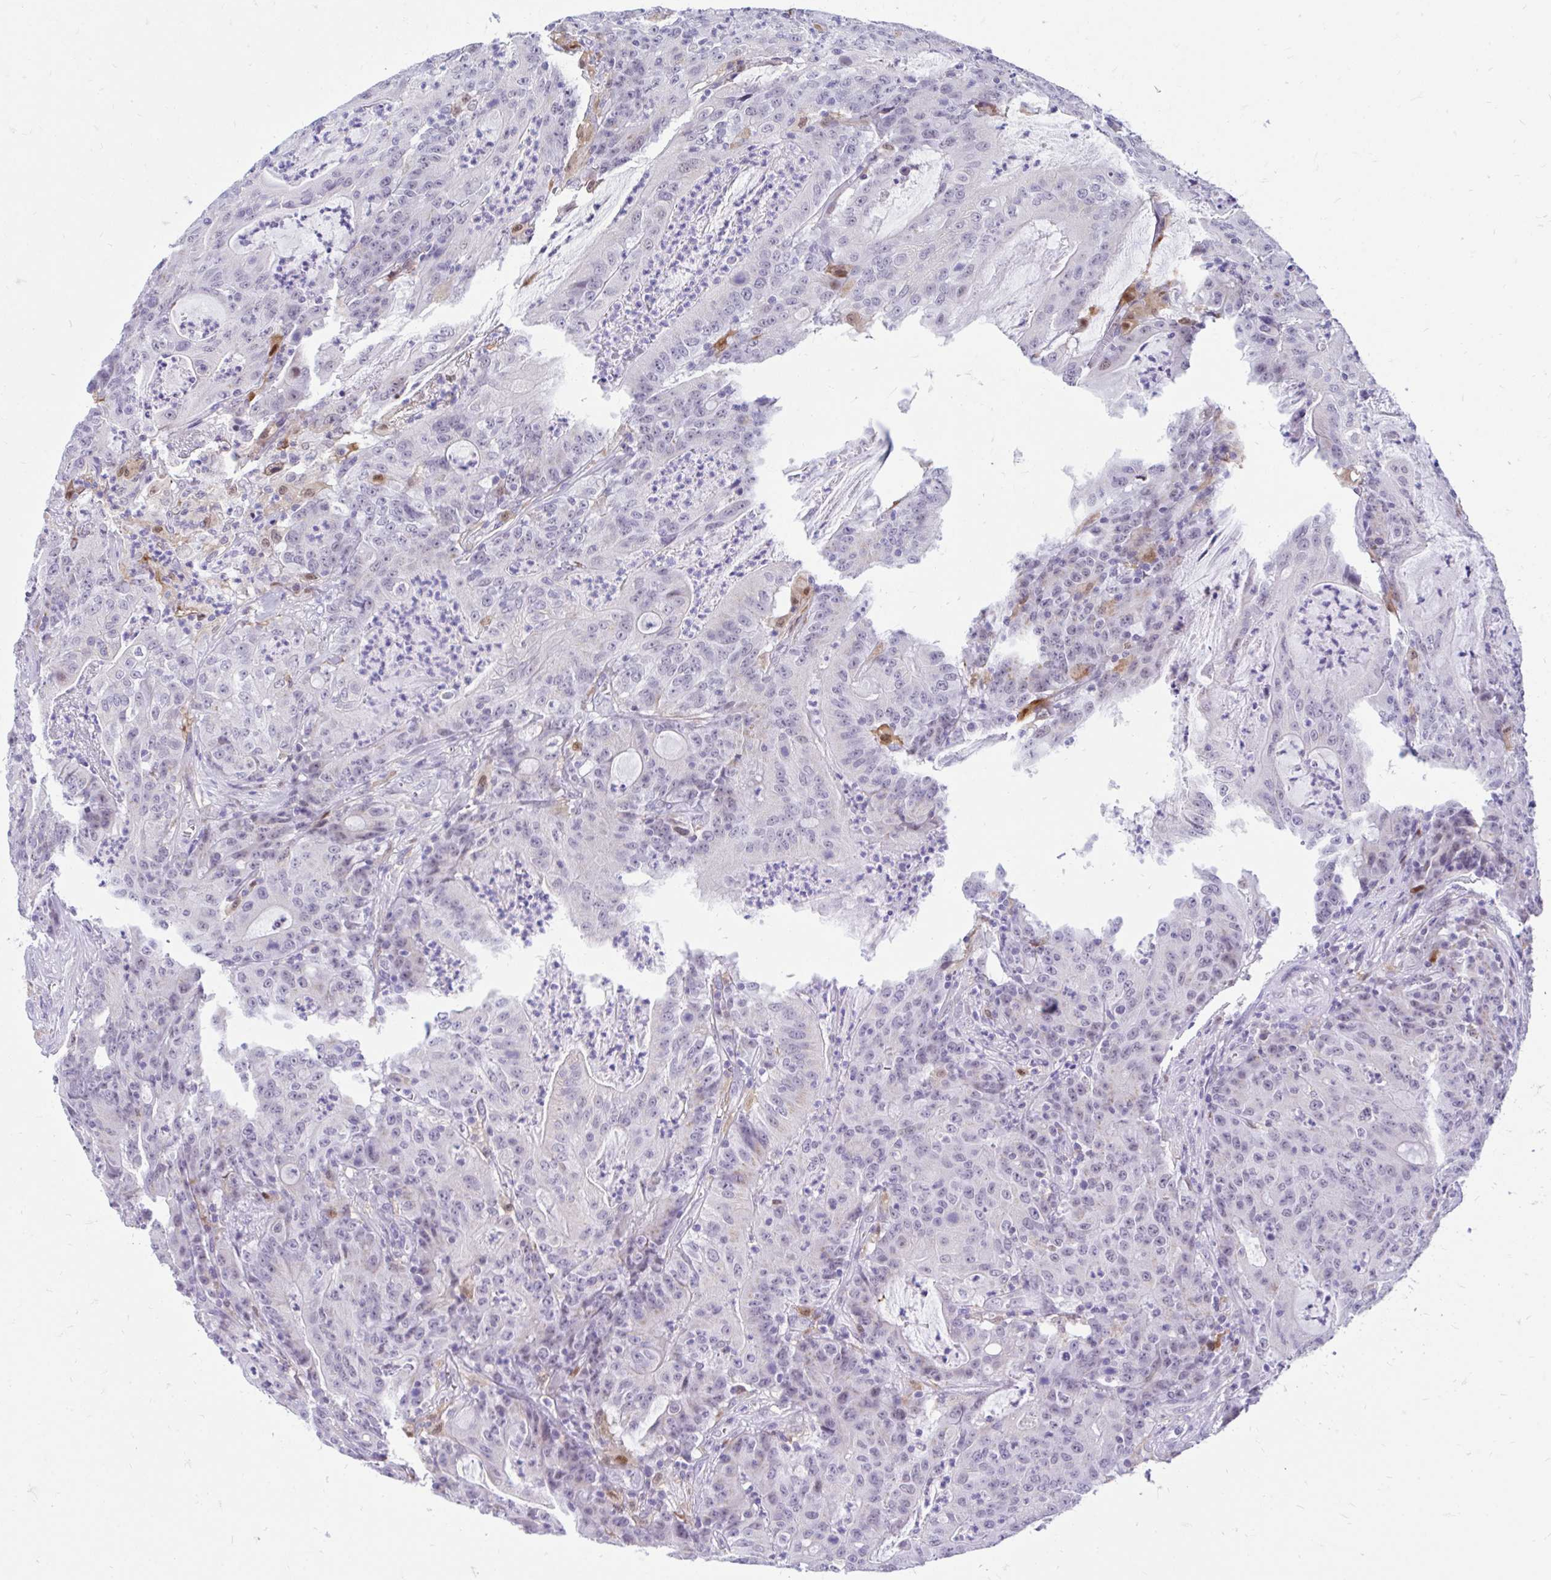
{"staining": {"intensity": "negative", "quantity": "none", "location": "none"}, "tissue": "colorectal cancer", "cell_type": "Tumor cells", "image_type": "cancer", "snomed": [{"axis": "morphology", "description": "Adenocarcinoma, NOS"}, {"axis": "topography", "description": "Colon"}], "caption": "This is an IHC histopathology image of colorectal adenocarcinoma. There is no expression in tumor cells.", "gene": "GLB1L2", "patient": {"sex": "male", "age": 83}}